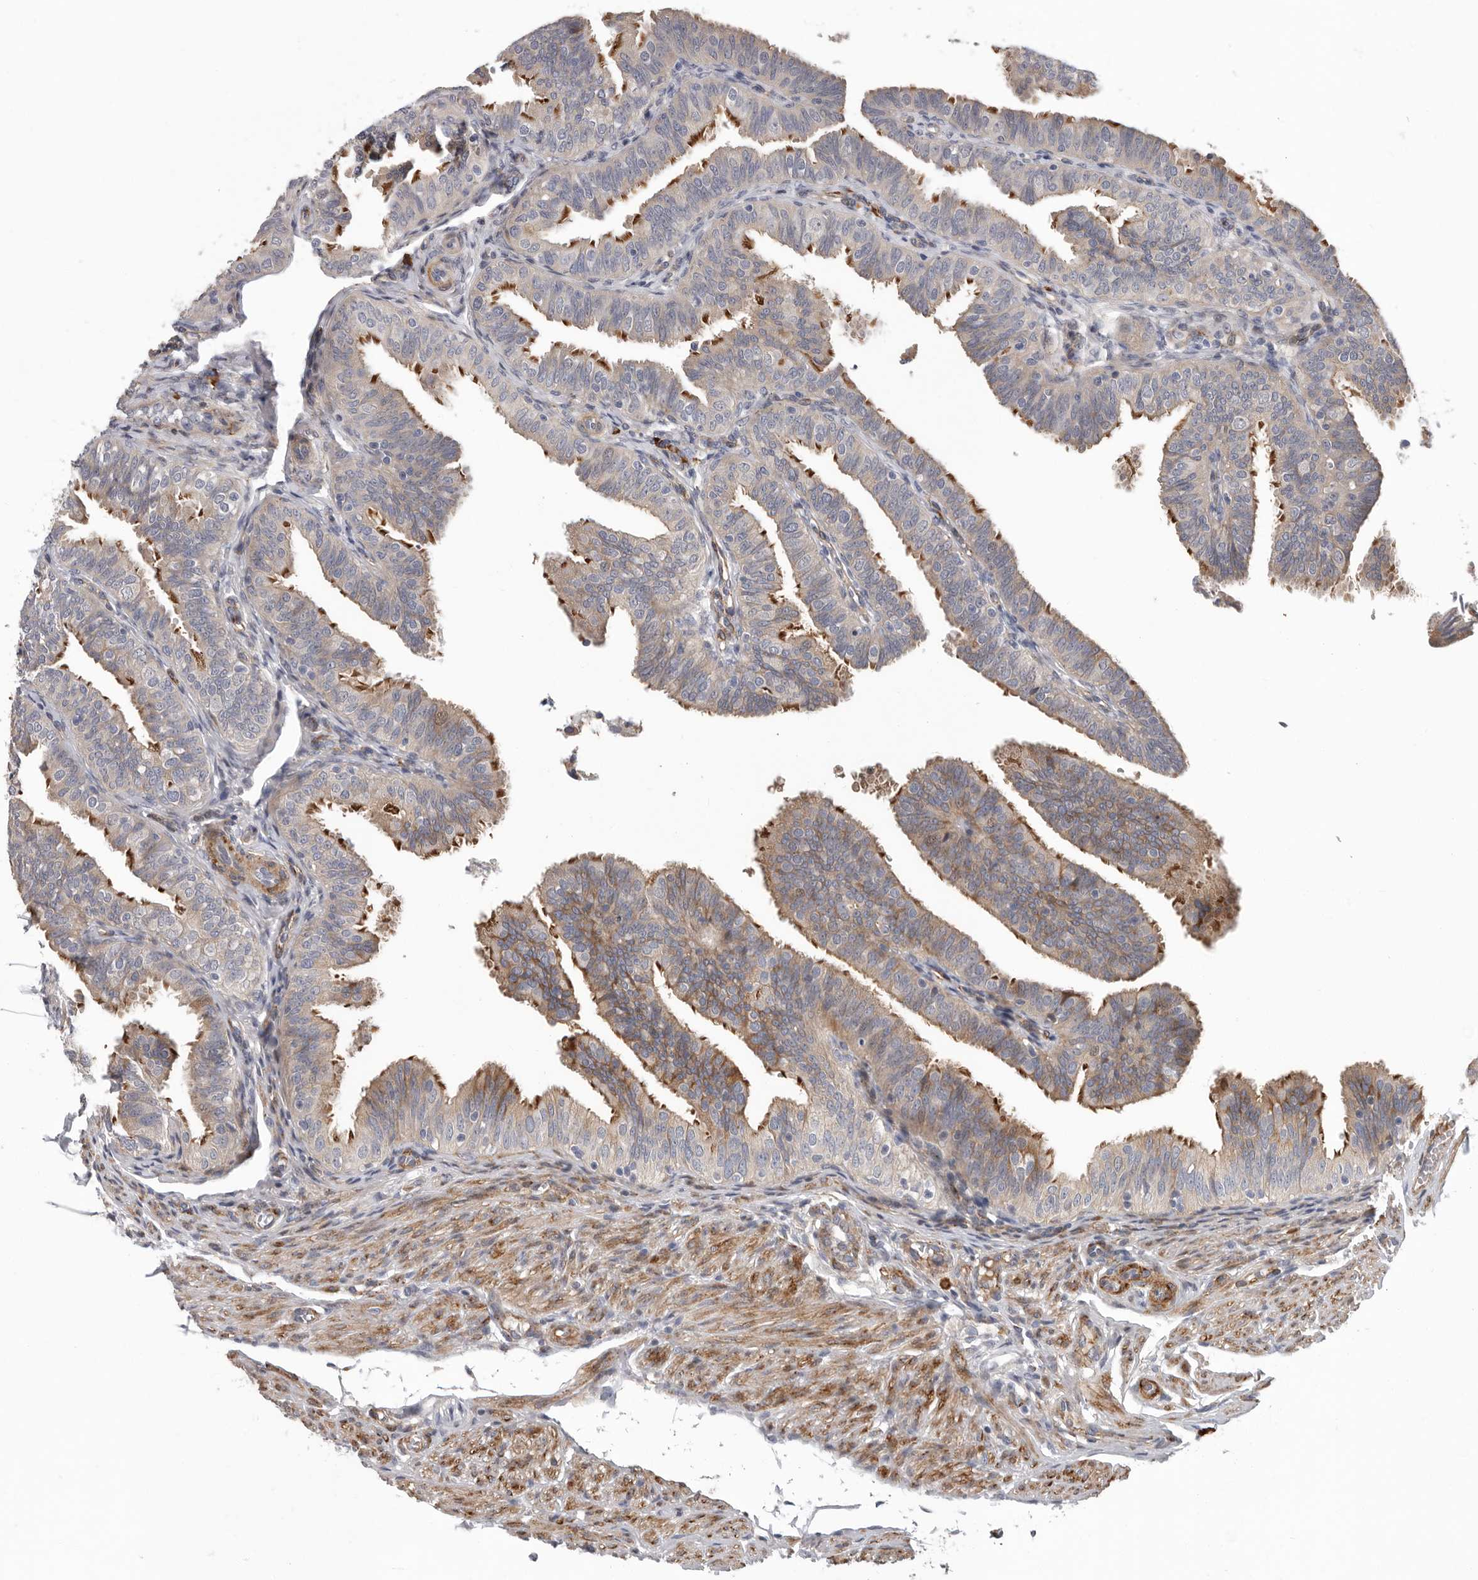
{"staining": {"intensity": "moderate", "quantity": "25%-75%", "location": "cytoplasmic/membranous"}, "tissue": "fallopian tube", "cell_type": "Glandular cells", "image_type": "normal", "snomed": [{"axis": "morphology", "description": "Normal tissue, NOS"}, {"axis": "topography", "description": "Fallopian tube"}], "caption": "Approximately 25%-75% of glandular cells in normal fallopian tube show moderate cytoplasmic/membranous protein positivity as visualized by brown immunohistochemical staining.", "gene": "ATXN3L", "patient": {"sex": "female", "age": 35}}